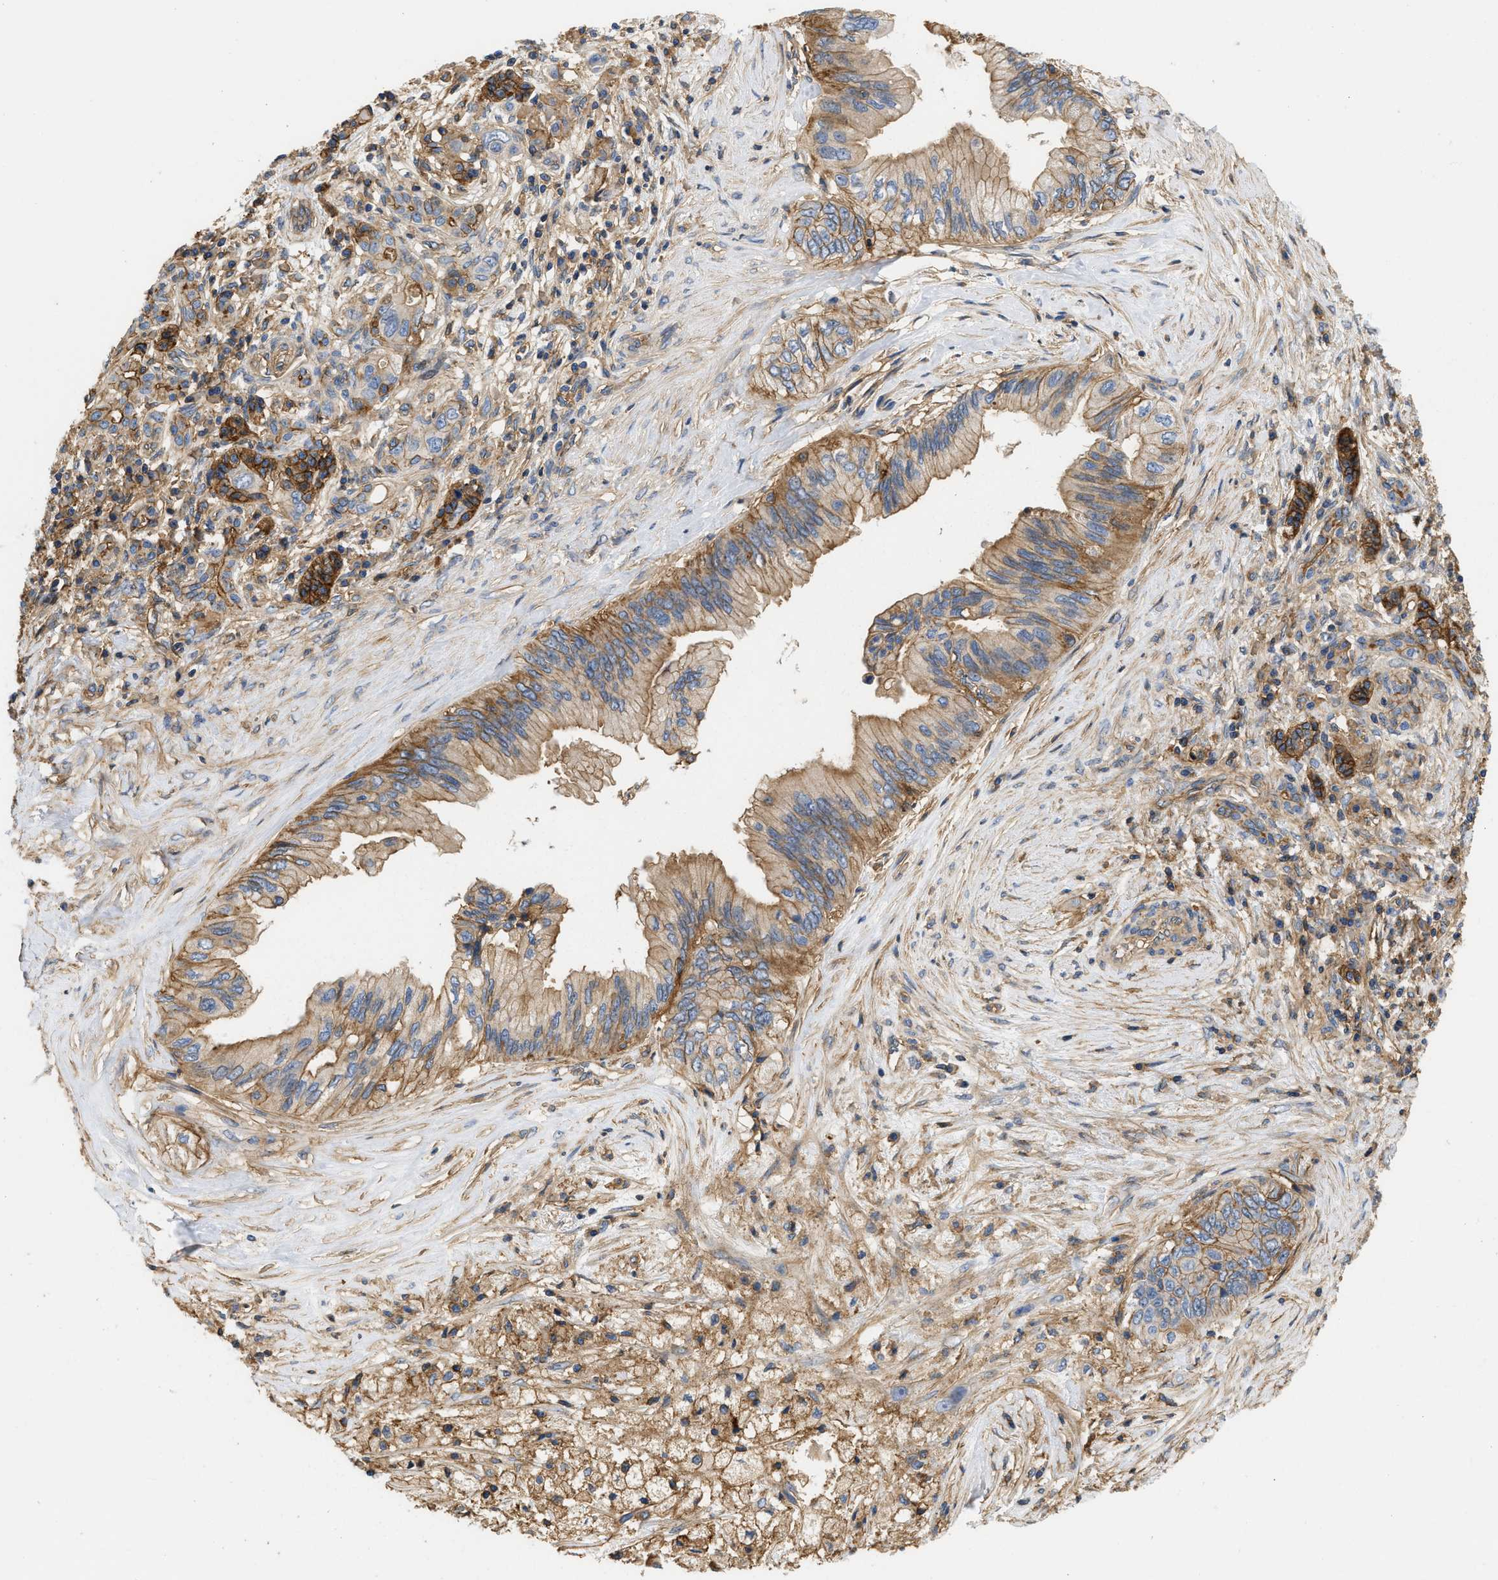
{"staining": {"intensity": "moderate", "quantity": ">75%", "location": "cytoplasmic/membranous"}, "tissue": "pancreatic cancer", "cell_type": "Tumor cells", "image_type": "cancer", "snomed": [{"axis": "morphology", "description": "Adenocarcinoma, NOS"}, {"axis": "topography", "description": "Pancreas"}], "caption": "Immunohistochemical staining of human pancreatic cancer (adenocarcinoma) exhibits moderate cytoplasmic/membranous protein staining in about >75% of tumor cells.", "gene": "GNB4", "patient": {"sex": "female", "age": 73}}